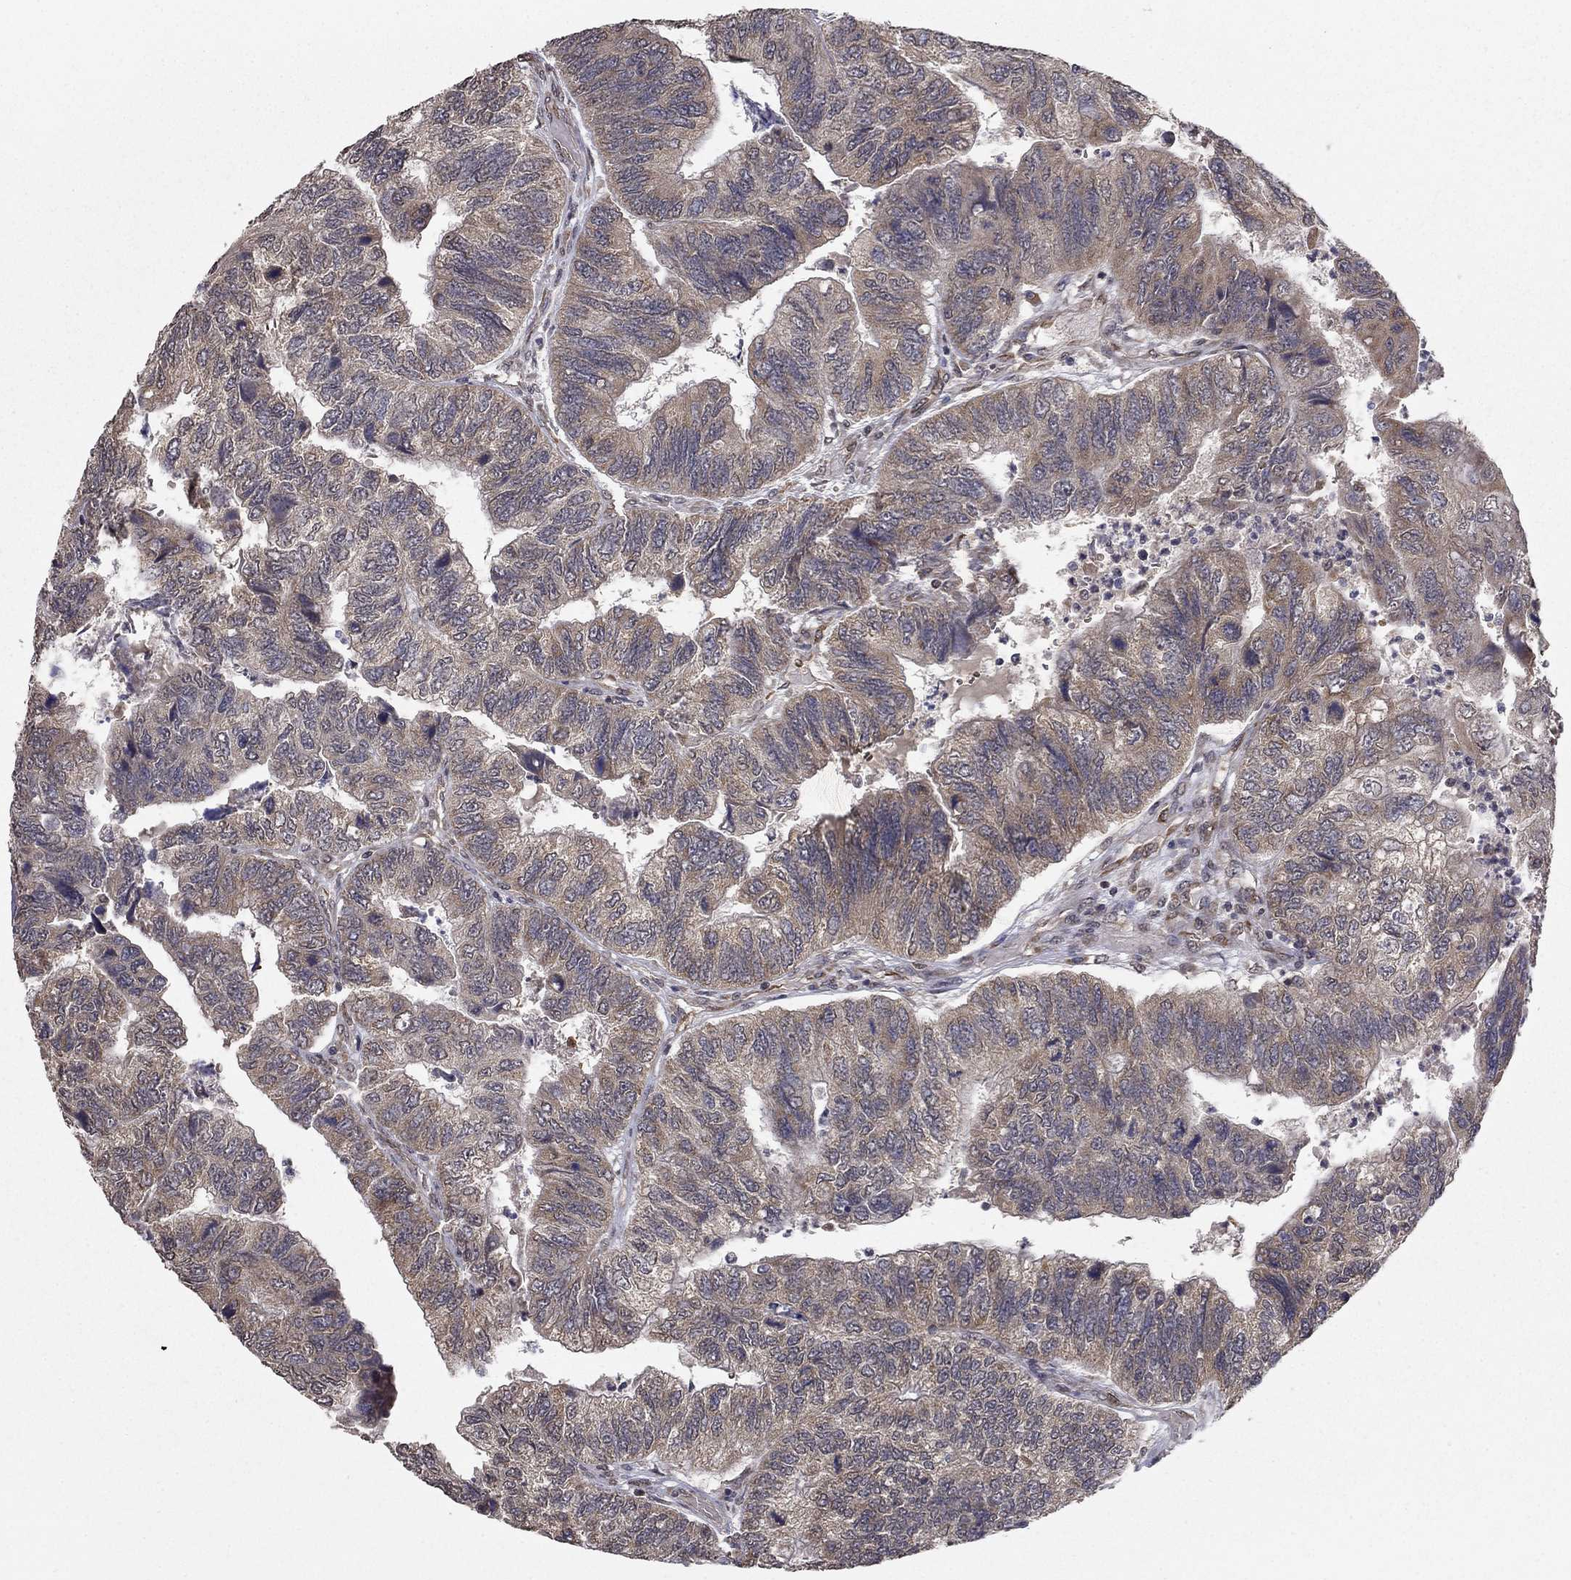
{"staining": {"intensity": "weak", "quantity": "25%-75%", "location": "cytoplasmic/membranous"}, "tissue": "colorectal cancer", "cell_type": "Tumor cells", "image_type": "cancer", "snomed": [{"axis": "morphology", "description": "Adenocarcinoma, NOS"}, {"axis": "topography", "description": "Colon"}], "caption": "Colorectal cancer (adenocarcinoma) stained with DAB immunohistochemistry (IHC) displays low levels of weak cytoplasmic/membranous positivity in approximately 25%-75% of tumor cells.", "gene": "SLC2A13", "patient": {"sex": "female", "age": 67}}